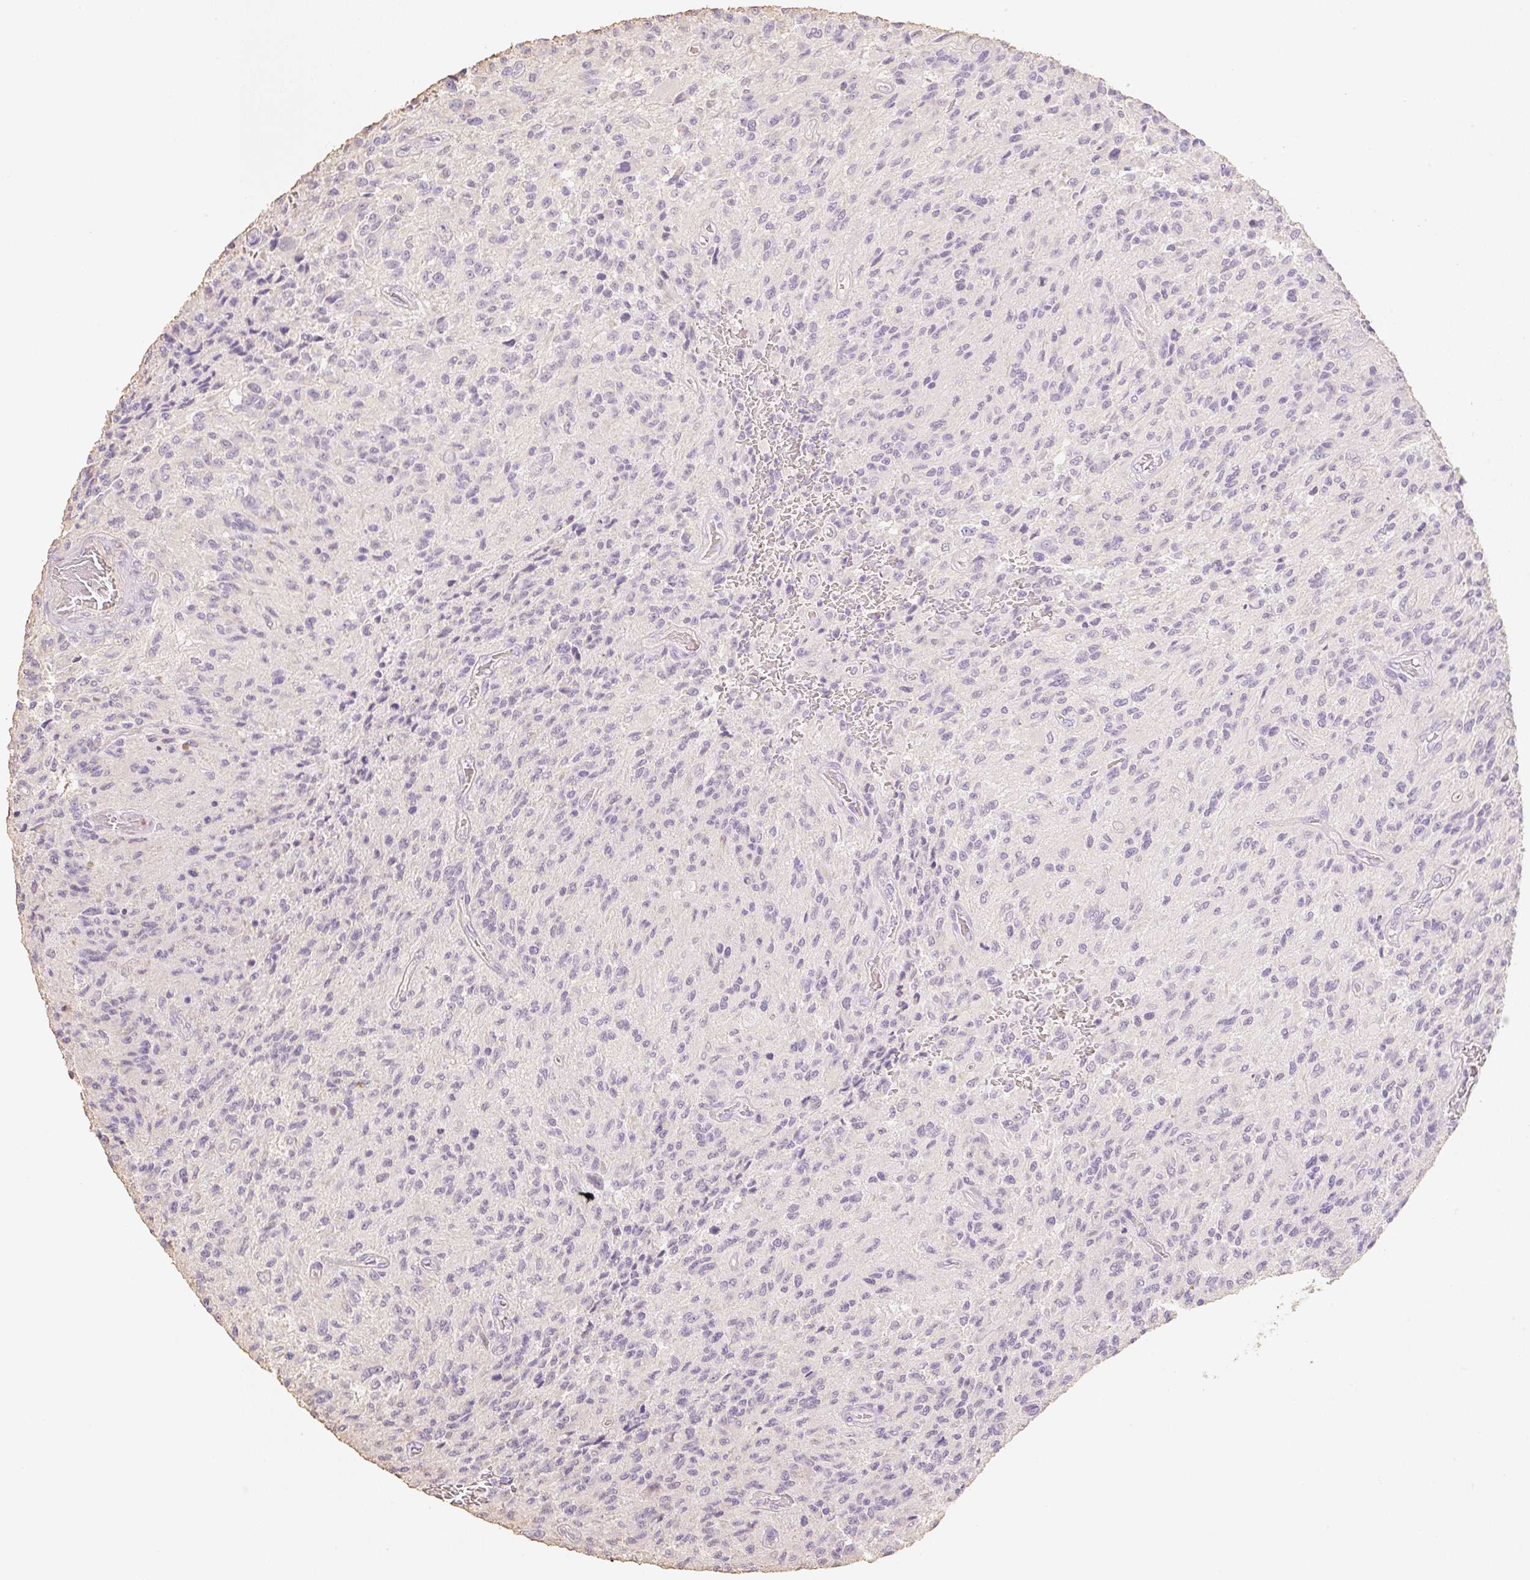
{"staining": {"intensity": "negative", "quantity": "none", "location": "none"}, "tissue": "glioma", "cell_type": "Tumor cells", "image_type": "cancer", "snomed": [{"axis": "morphology", "description": "Normal tissue, NOS"}, {"axis": "morphology", "description": "Glioma, malignant, High grade"}, {"axis": "topography", "description": "Cerebral cortex"}], "caption": "Human malignant glioma (high-grade) stained for a protein using immunohistochemistry exhibits no staining in tumor cells.", "gene": "MBOAT7", "patient": {"sex": "male", "age": 56}}